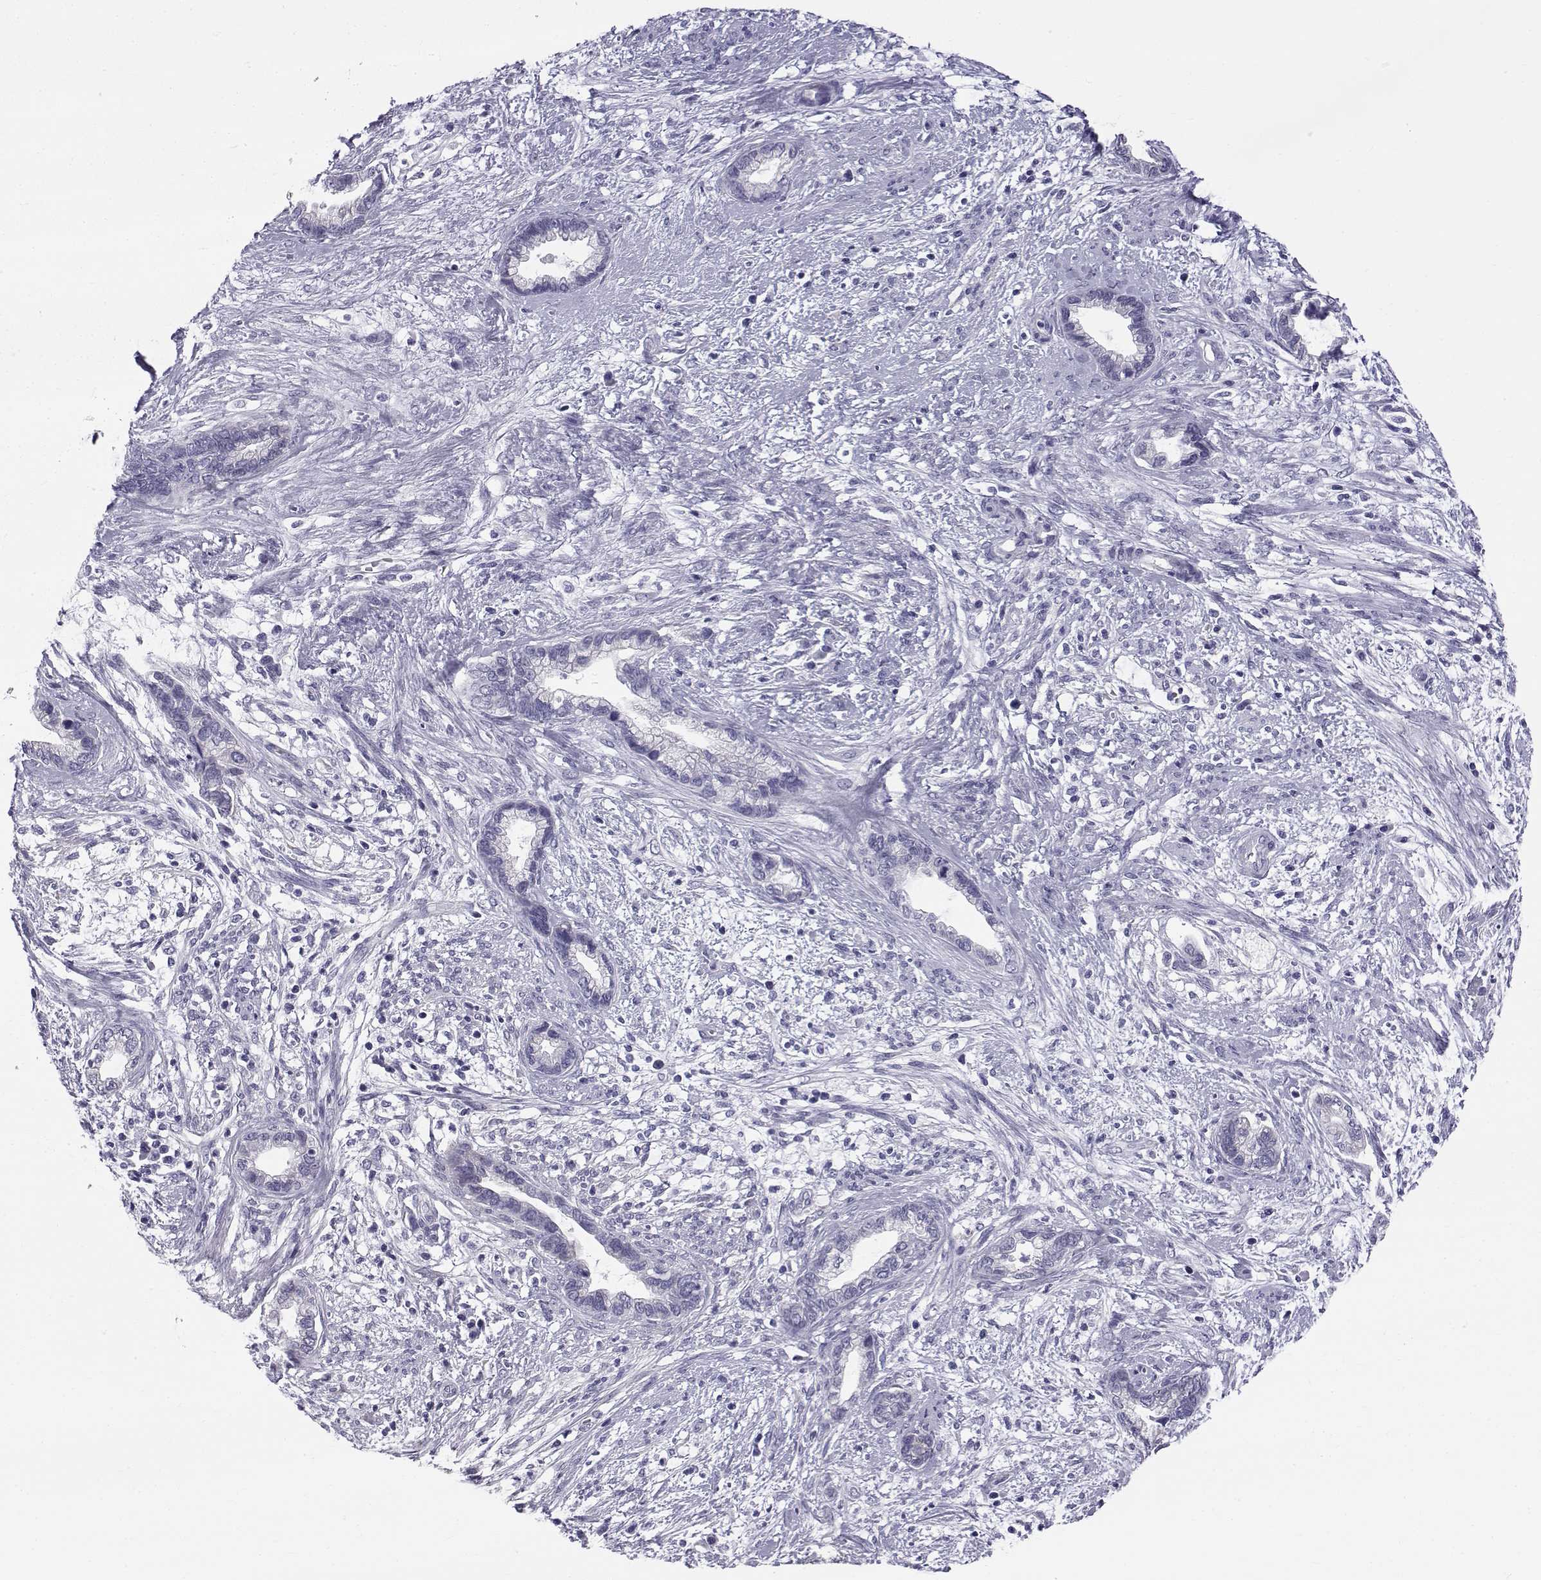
{"staining": {"intensity": "negative", "quantity": "none", "location": "none"}, "tissue": "cervical cancer", "cell_type": "Tumor cells", "image_type": "cancer", "snomed": [{"axis": "morphology", "description": "Adenocarcinoma, NOS"}, {"axis": "topography", "description": "Cervix"}], "caption": "High magnification brightfield microscopy of cervical cancer stained with DAB (brown) and counterstained with hematoxylin (blue): tumor cells show no significant staining. (DAB (3,3'-diaminobenzidine) IHC with hematoxylin counter stain).", "gene": "RNASE12", "patient": {"sex": "female", "age": 62}}